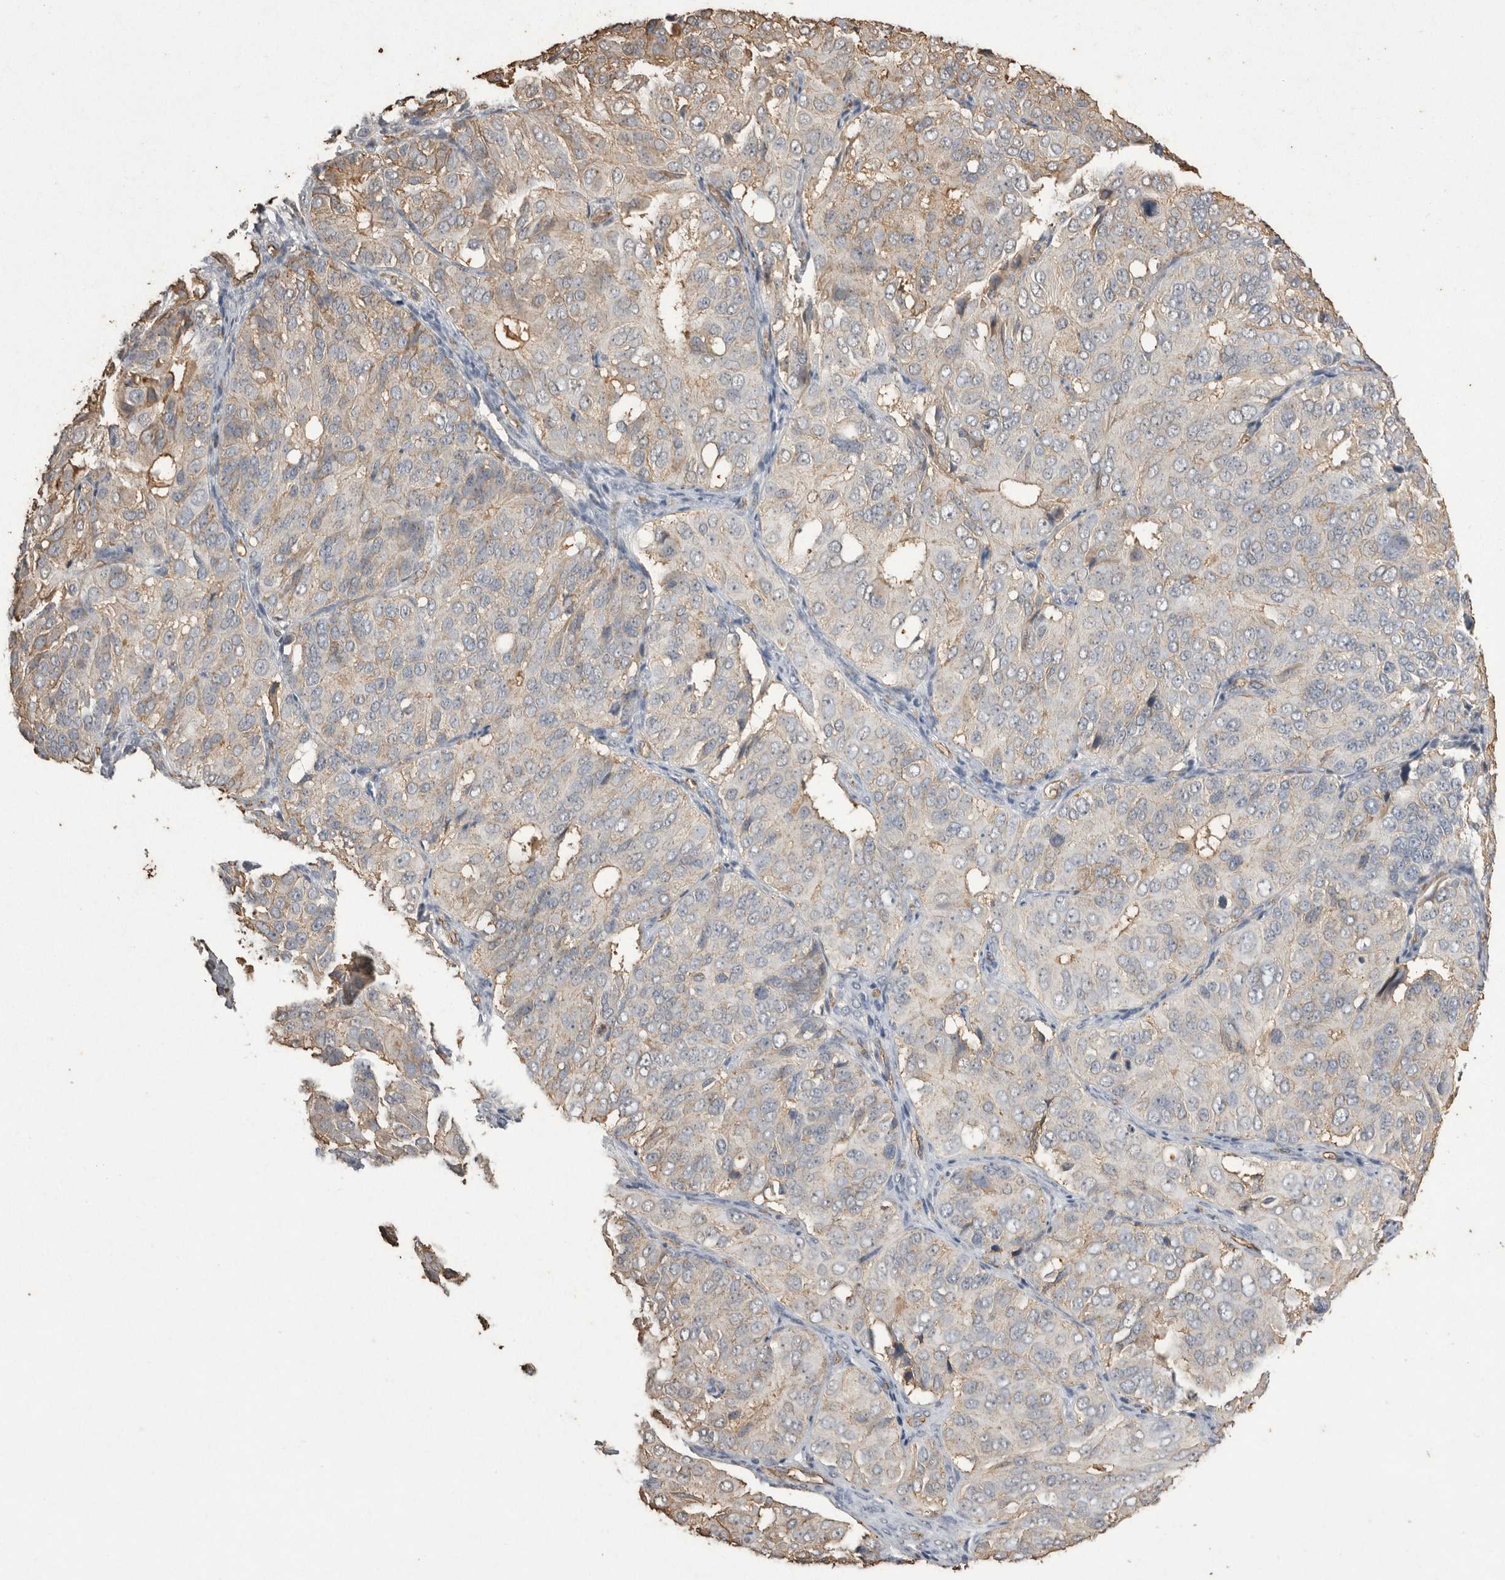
{"staining": {"intensity": "weak", "quantity": "<25%", "location": "cytoplasmic/membranous"}, "tissue": "ovarian cancer", "cell_type": "Tumor cells", "image_type": "cancer", "snomed": [{"axis": "morphology", "description": "Carcinoma, endometroid"}, {"axis": "topography", "description": "Ovary"}], "caption": "Ovarian cancer (endometroid carcinoma) was stained to show a protein in brown. There is no significant positivity in tumor cells. The staining is performed using DAB brown chromogen with nuclei counter-stained in using hematoxylin.", "gene": "IL27", "patient": {"sex": "female", "age": 51}}